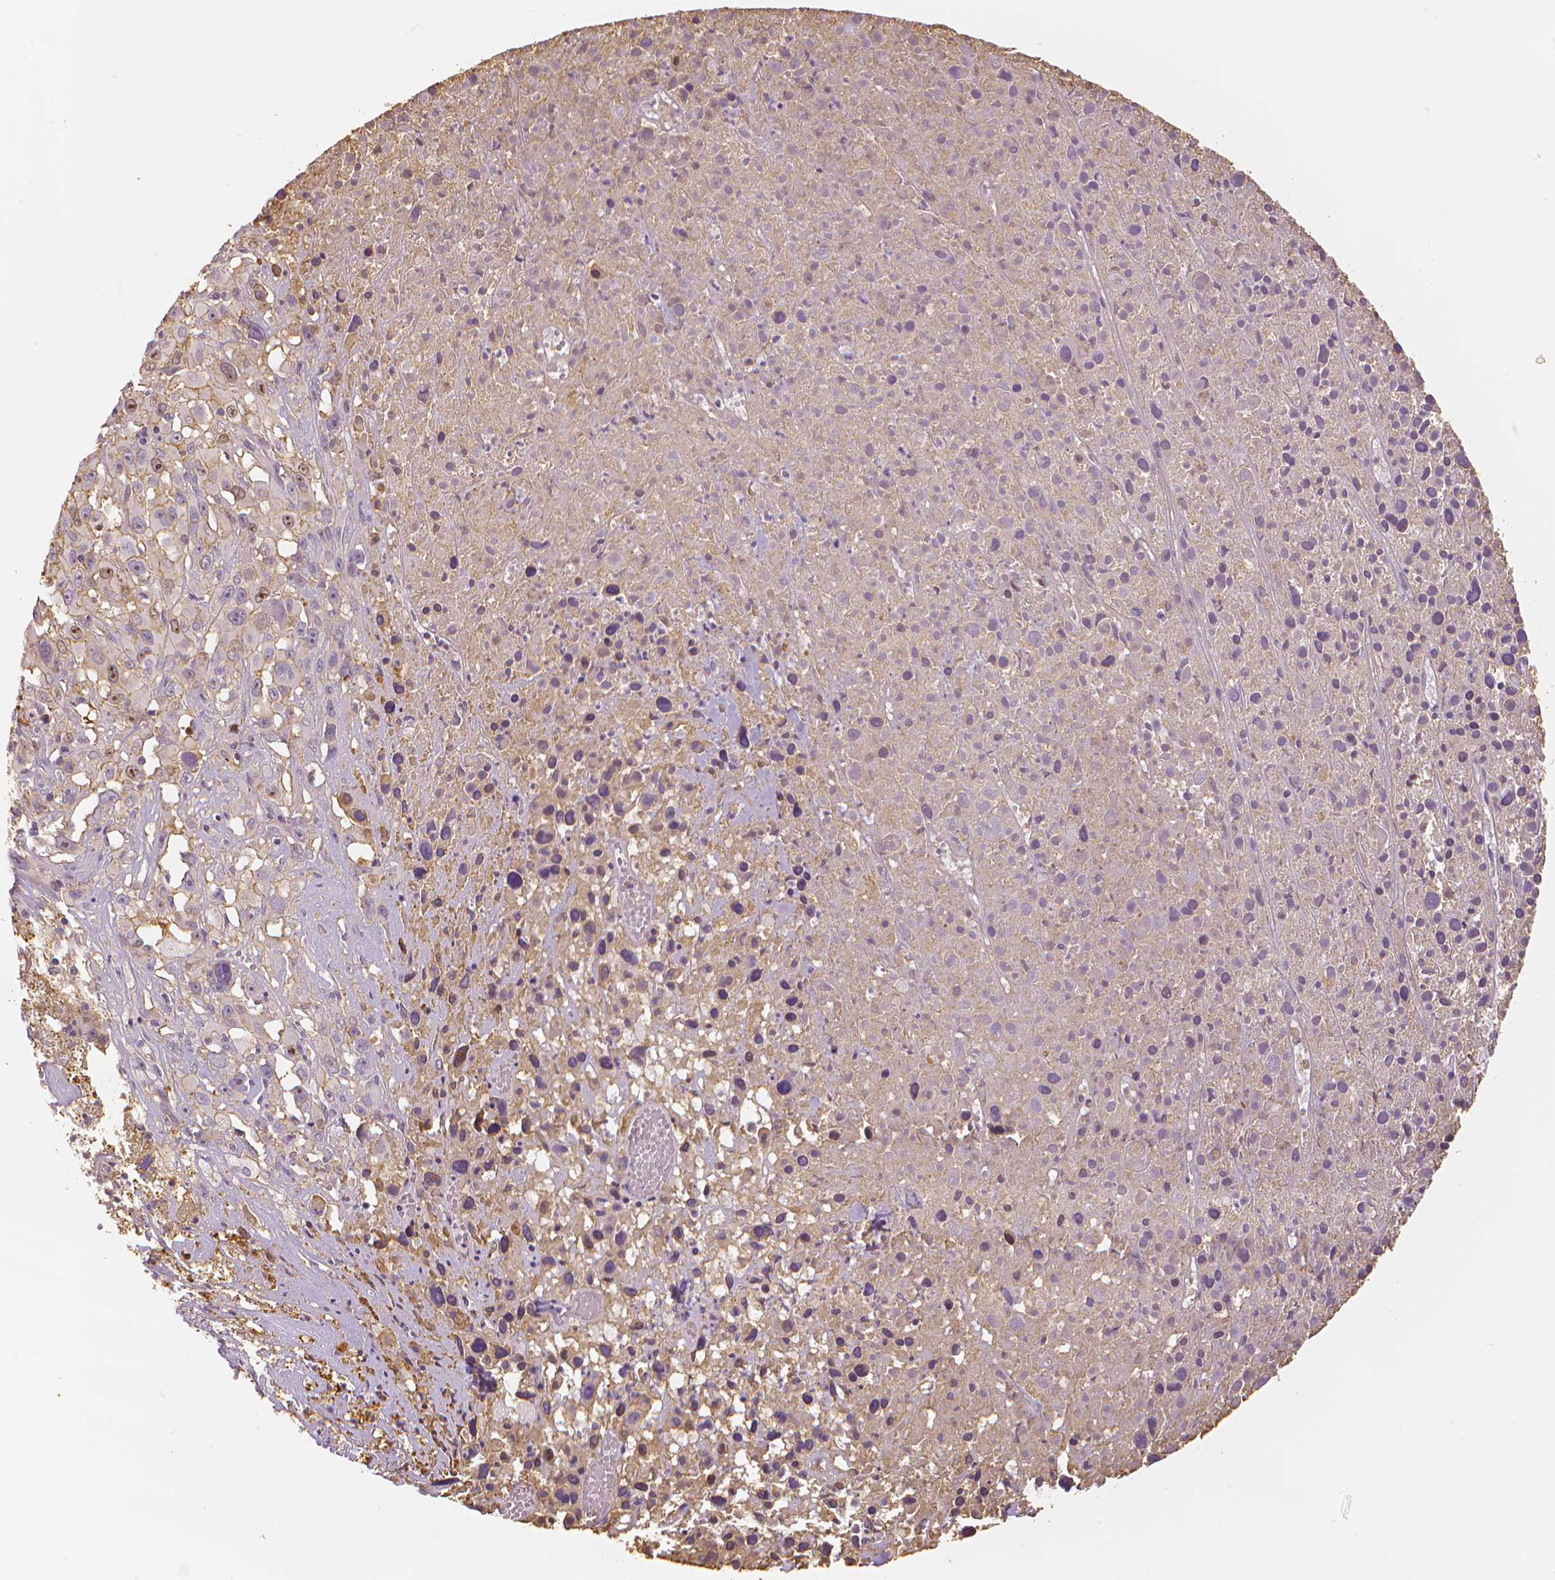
{"staining": {"intensity": "weak", "quantity": "<25%", "location": "cytoplasmic/membranous"}, "tissue": "melanoma", "cell_type": "Tumor cells", "image_type": "cancer", "snomed": [{"axis": "morphology", "description": "Malignant melanoma, Metastatic site"}, {"axis": "topography", "description": "Soft tissue"}], "caption": "Immunohistochemistry photomicrograph of neoplastic tissue: human malignant melanoma (metastatic site) stained with DAB demonstrates no significant protein staining in tumor cells.", "gene": "MKI67", "patient": {"sex": "male", "age": 50}}